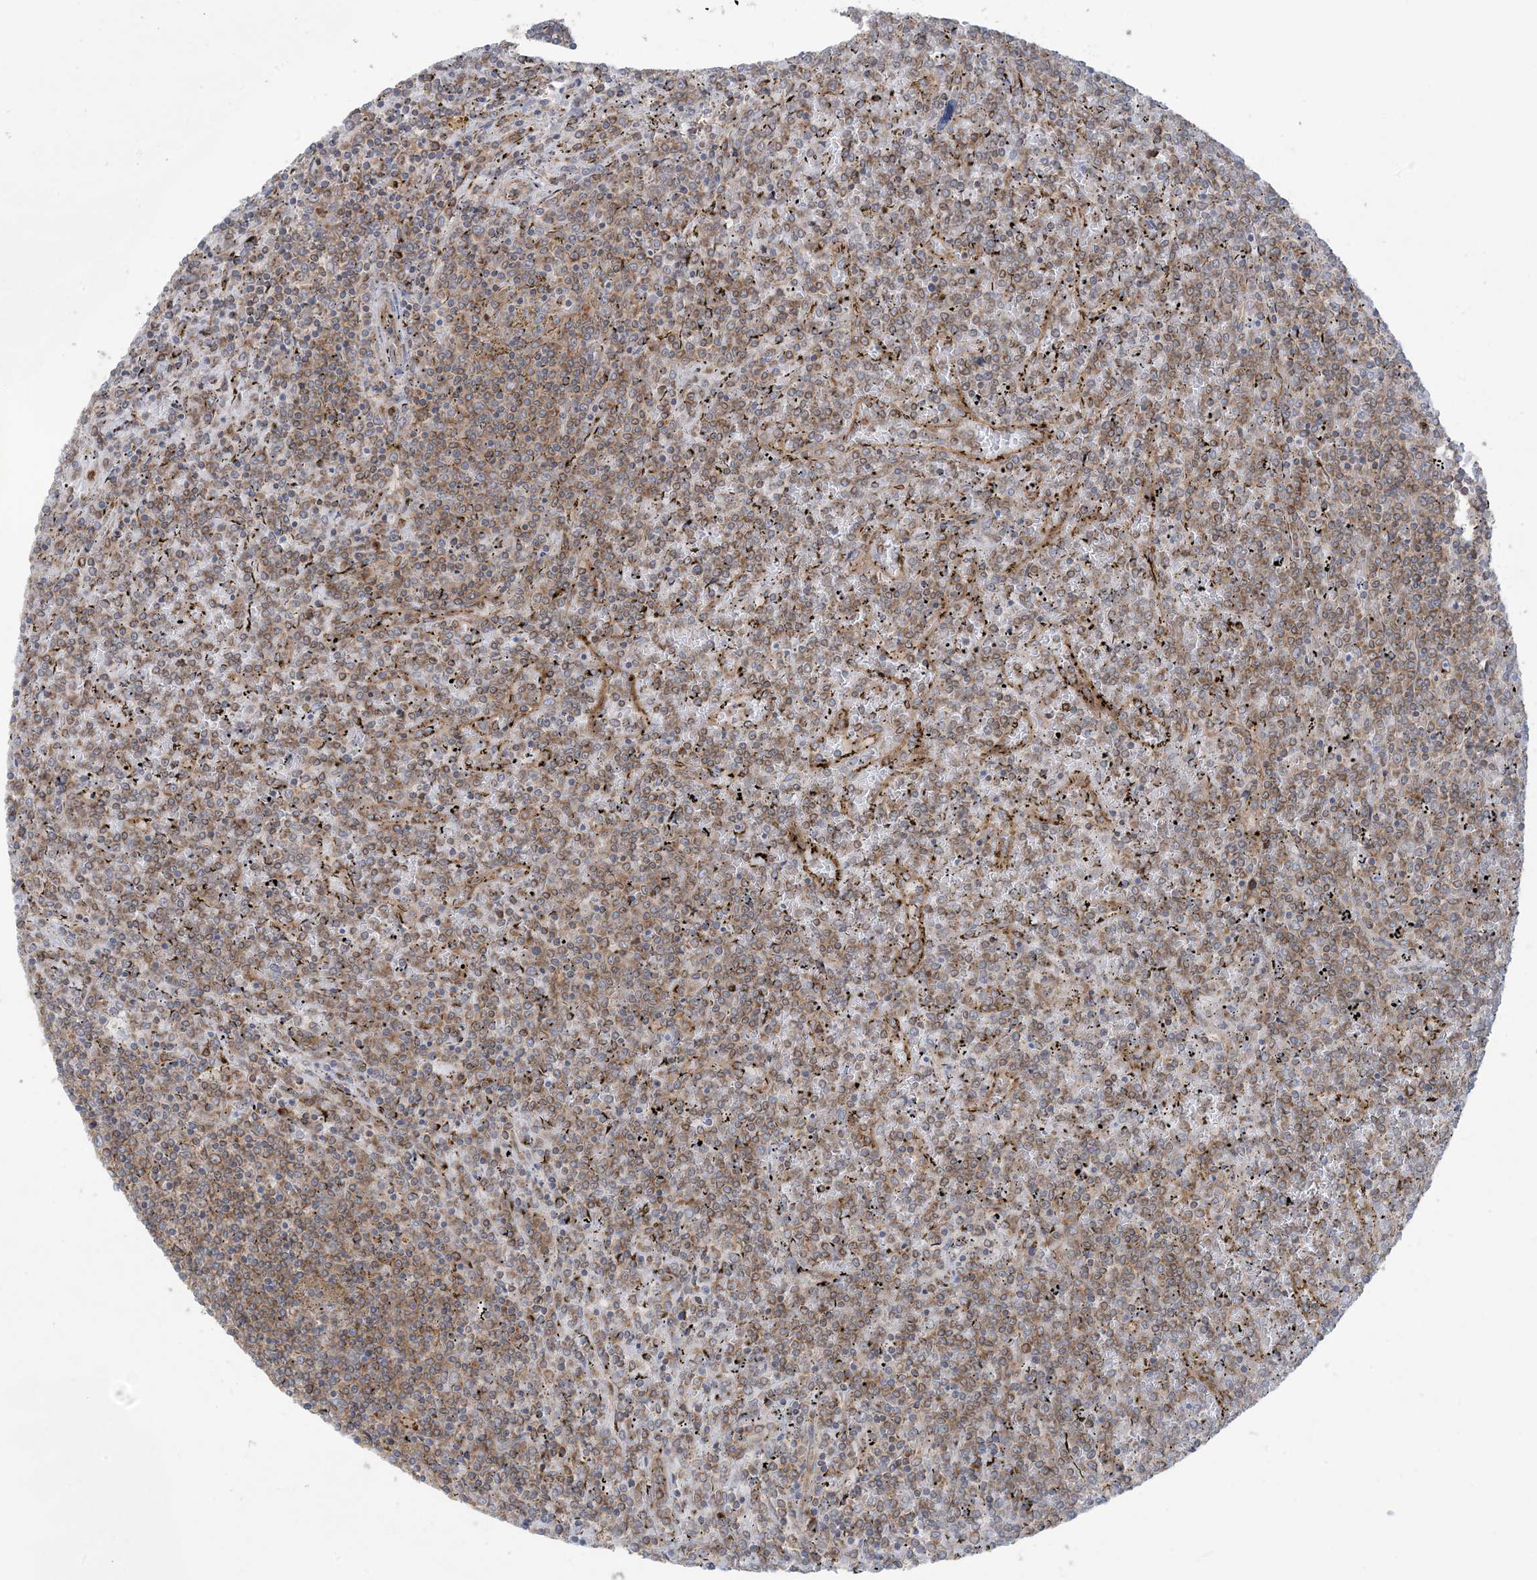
{"staining": {"intensity": "weak", "quantity": "25%-75%", "location": "cytoplasmic/membranous"}, "tissue": "lymphoma", "cell_type": "Tumor cells", "image_type": "cancer", "snomed": [{"axis": "morphology", "description": "Malignant lymphoma, non-Hodgkin's type, Low grade"}, {"axis": "topography", "description": "Spleen"}], "caption": "Immunohistochemical staining of human malignant lymphoma, non-Hodgkin's type (low-grade) reveals weak cytoplasmic/membranous protein expression in about 25%-75% of tumor cells.", "gene": "UBXN4", "patient": {"sex": "female", "age": 19}}